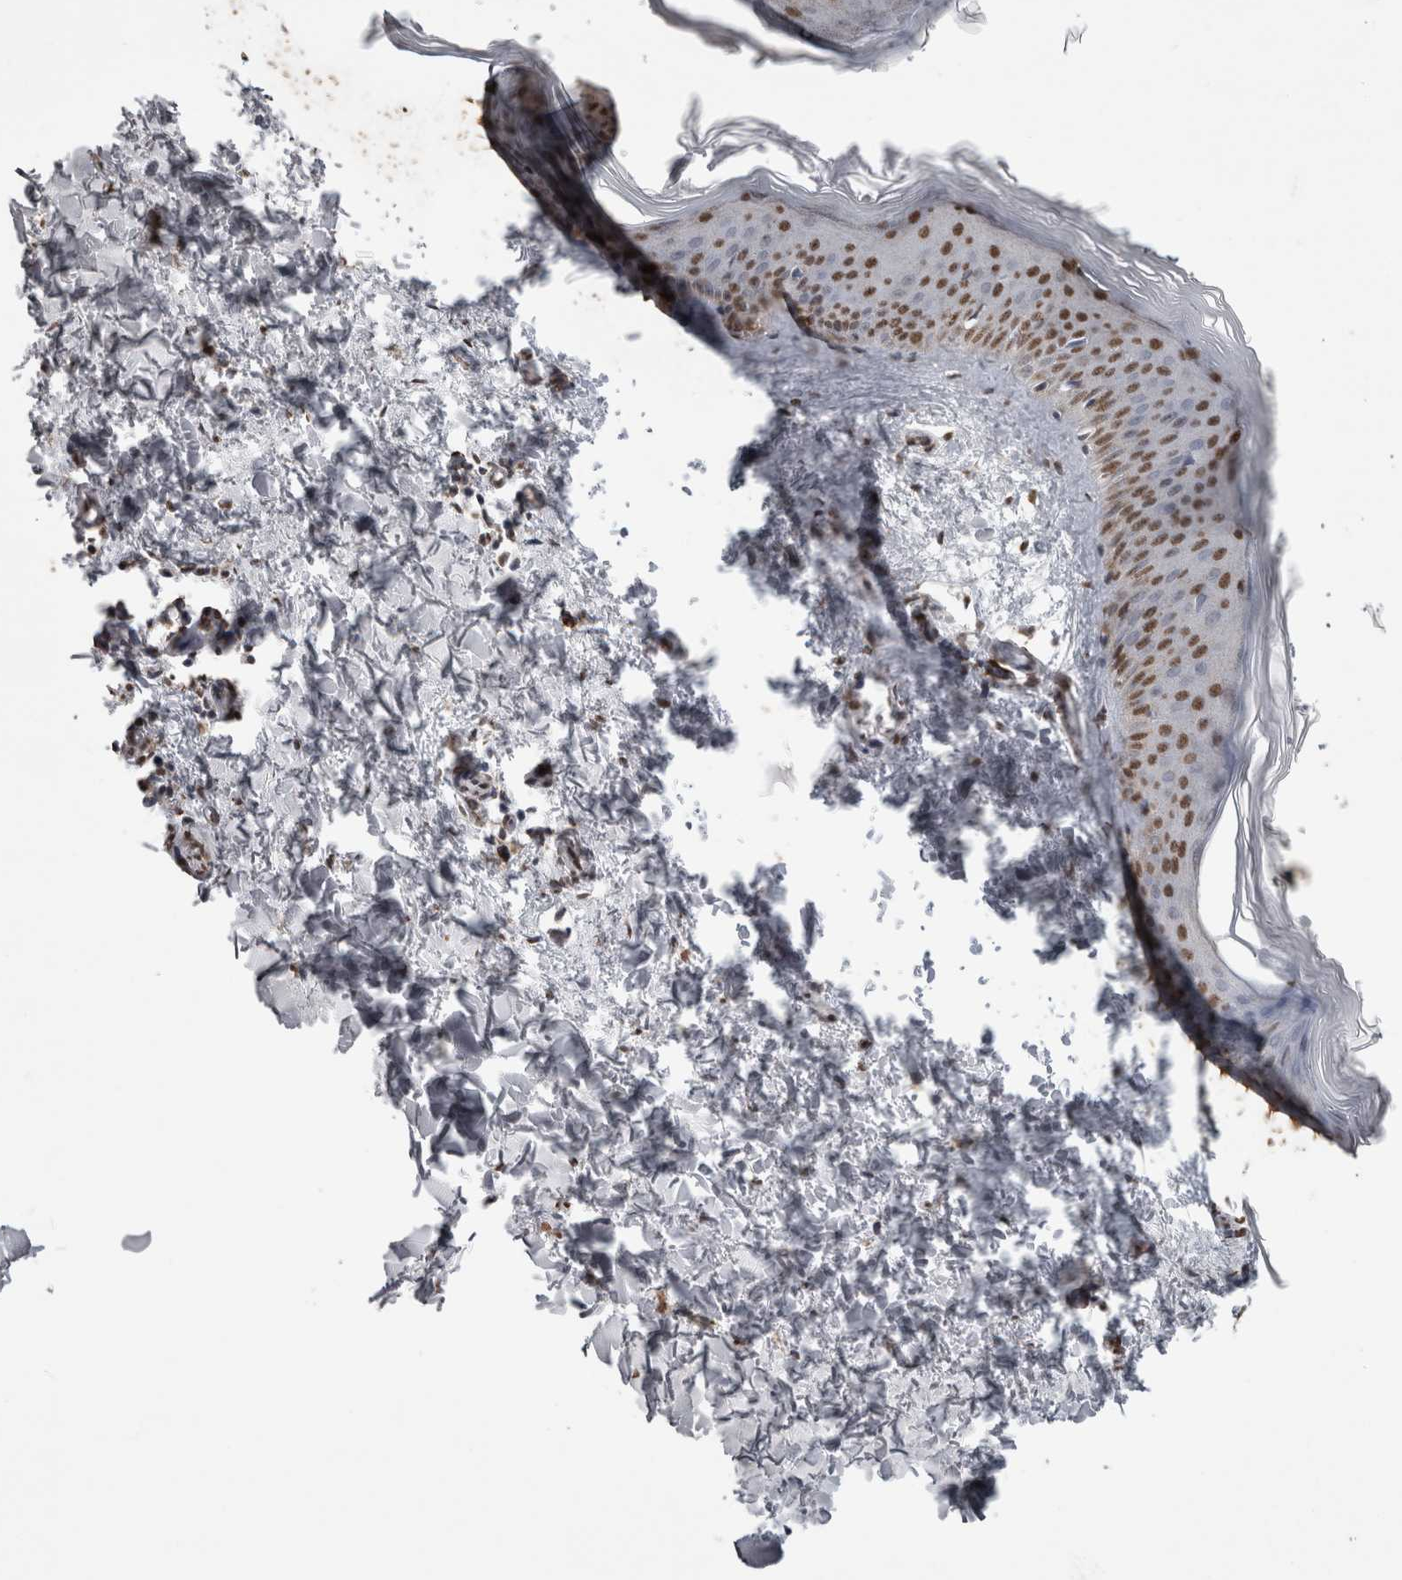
{"staining": {"intensity": "moderate", "quantity": ">75%", "location": "nuclear"}, "tissue": "skin", "cell_type": "Fibroblasts", "image_type": "normal", "snomed": [{"axis": "morphology", "description": "Normal tissue, NOS"}, {"axis": "topography", "description": "Skin"}], "caption": "Immunohistochemistry (IHC) of normal skin reveals medium levels of moderate nuclear expression in approximately >75% of fibroblasts. The staining is performed using DAB (3,3'-diaminobenzidine) brown chromogen to label protein expression. The nuclei are counter-stained blue using hematoxylin.", "gene": "SMAD7", "patient": {"sex": "female", "age": 27}}